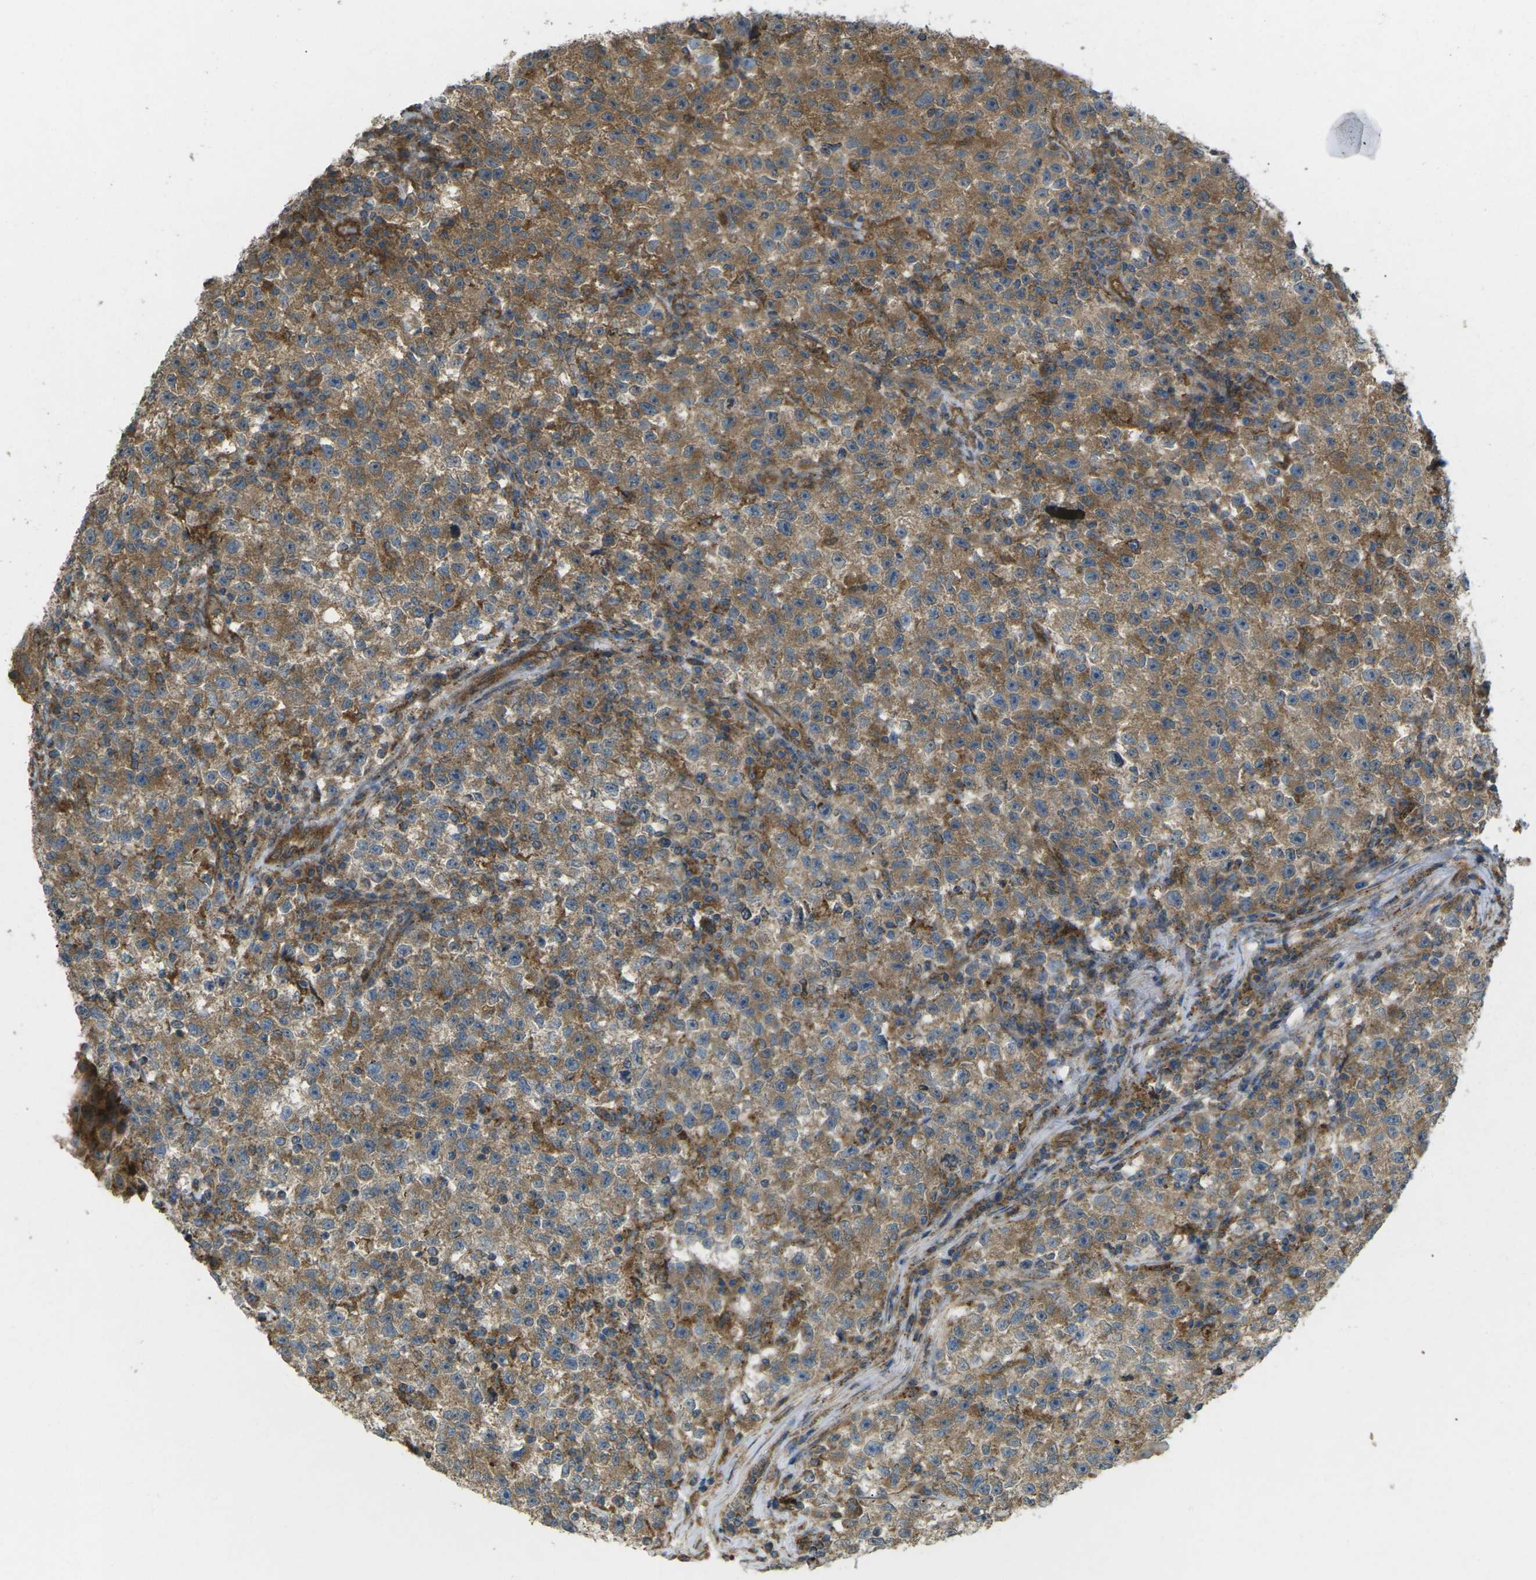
{"staining": {"intensity": "moderate", "quantity": ">75%", "location": "cytoplasmic/membranous"}, "tissue": "testis cancer", "cell_type": "Tumor cells", "image_type": "cancer", "snomed": [{"axis": "morphology", "description": "Seminoma, NOS"}, {"axis": "topography", "description": "Testis"}], "caption": "Immunohistochemistry of testis cancer demonstrates medium levels of moderate cytoplasmic/membranous staining in about >75% of tumor cells.", "gene": "CHMP3", "patient": {"sex": "male", "age": 22}}